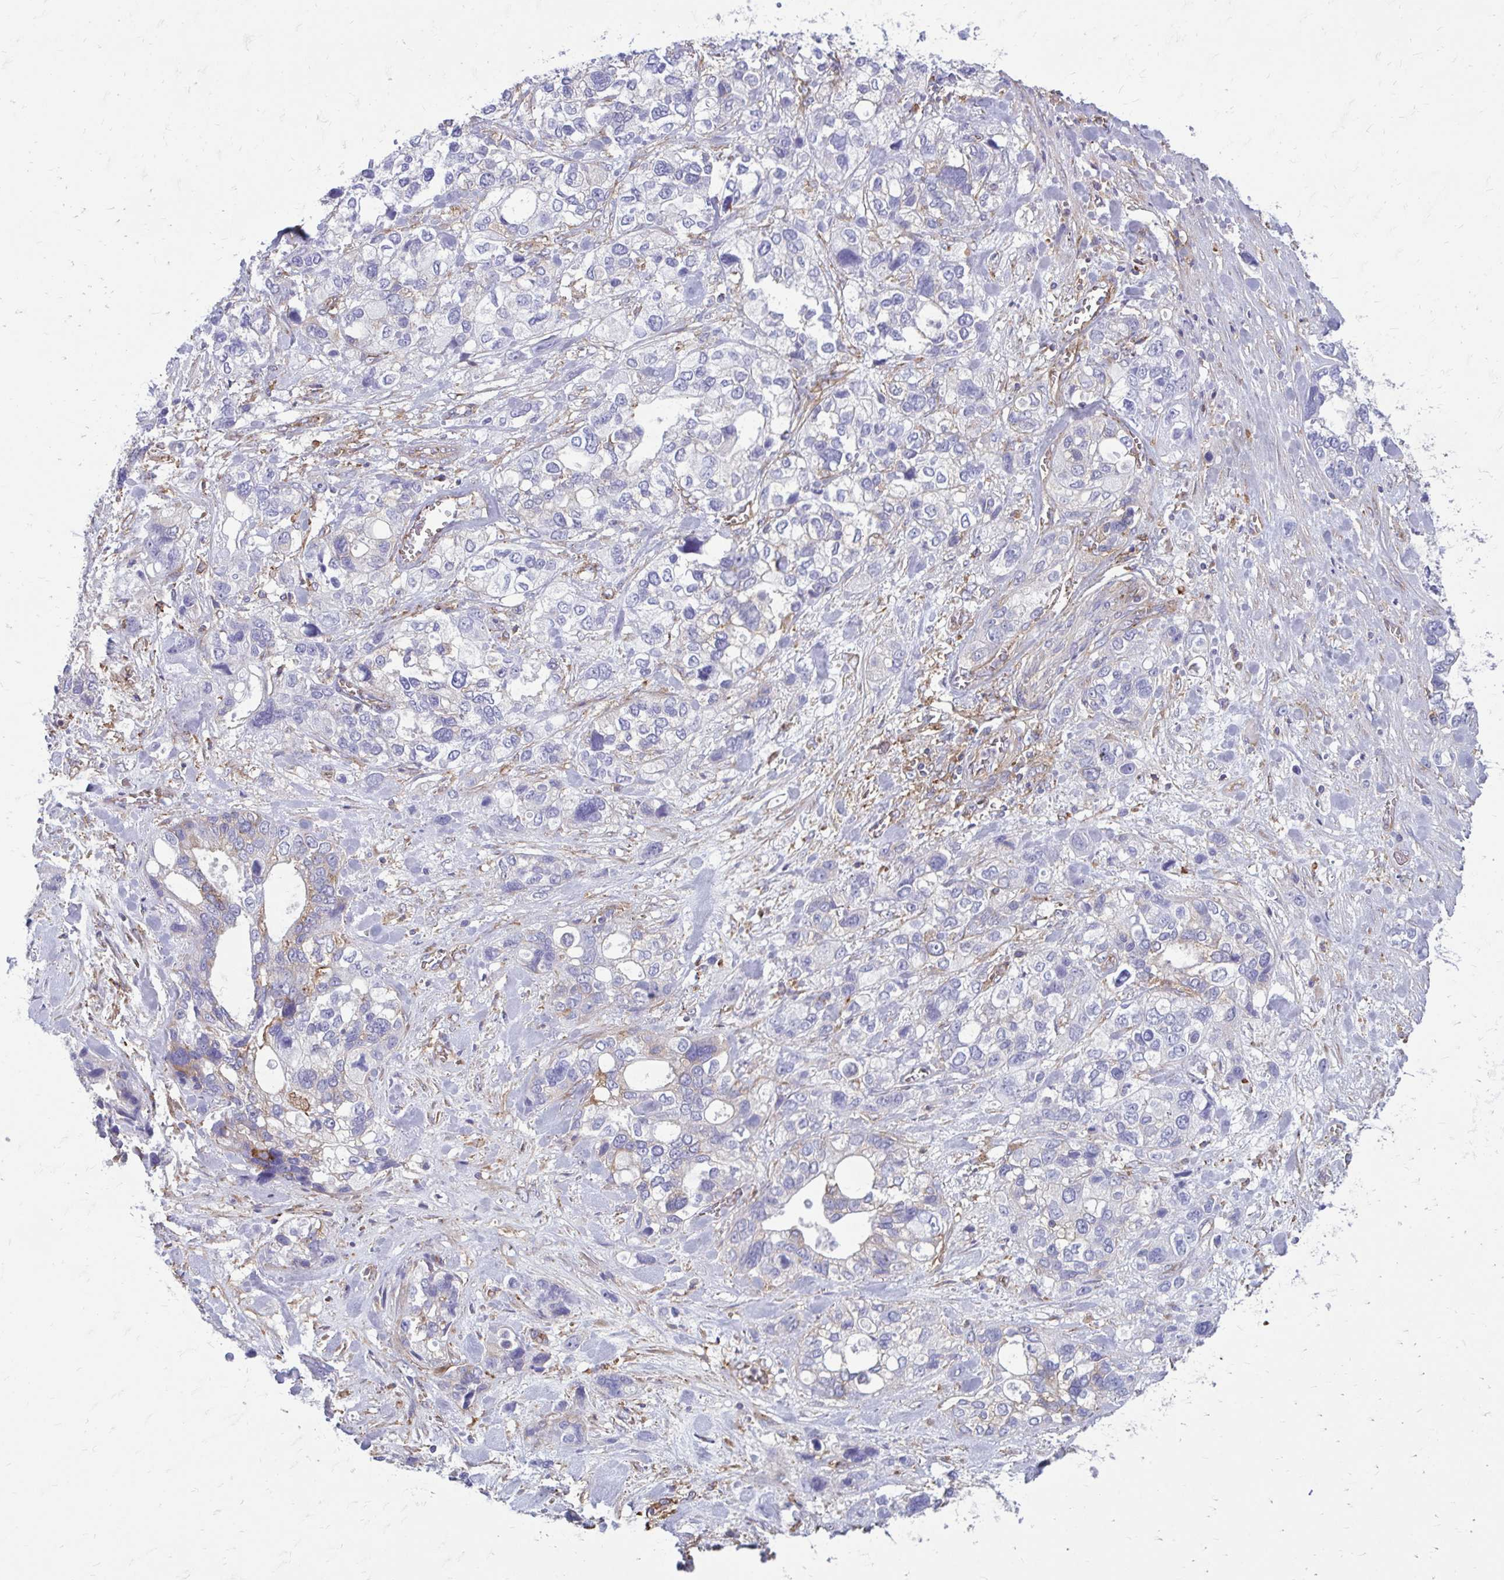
{"staining": {"intensity": "negative", "quantity": "none", "location": "none"}, "tissue": "stomach cancer", "cell_type": "Tumor cells", "image_type": "cancer", "snomed": [{"axis": "morphology", "description": "Adenocarcinoma, NOS"}, {"axis": "topography", "description": "Stomach, upper"}], "caption": "DAB (3,3'-diaminobenzidine) immunohistochemical staining of human adenocarcinoma (stomach) demonstrates no significant staining in tumor cells.", "gene": "CLTA", "patient": {"sex": "female", "age": 81}}